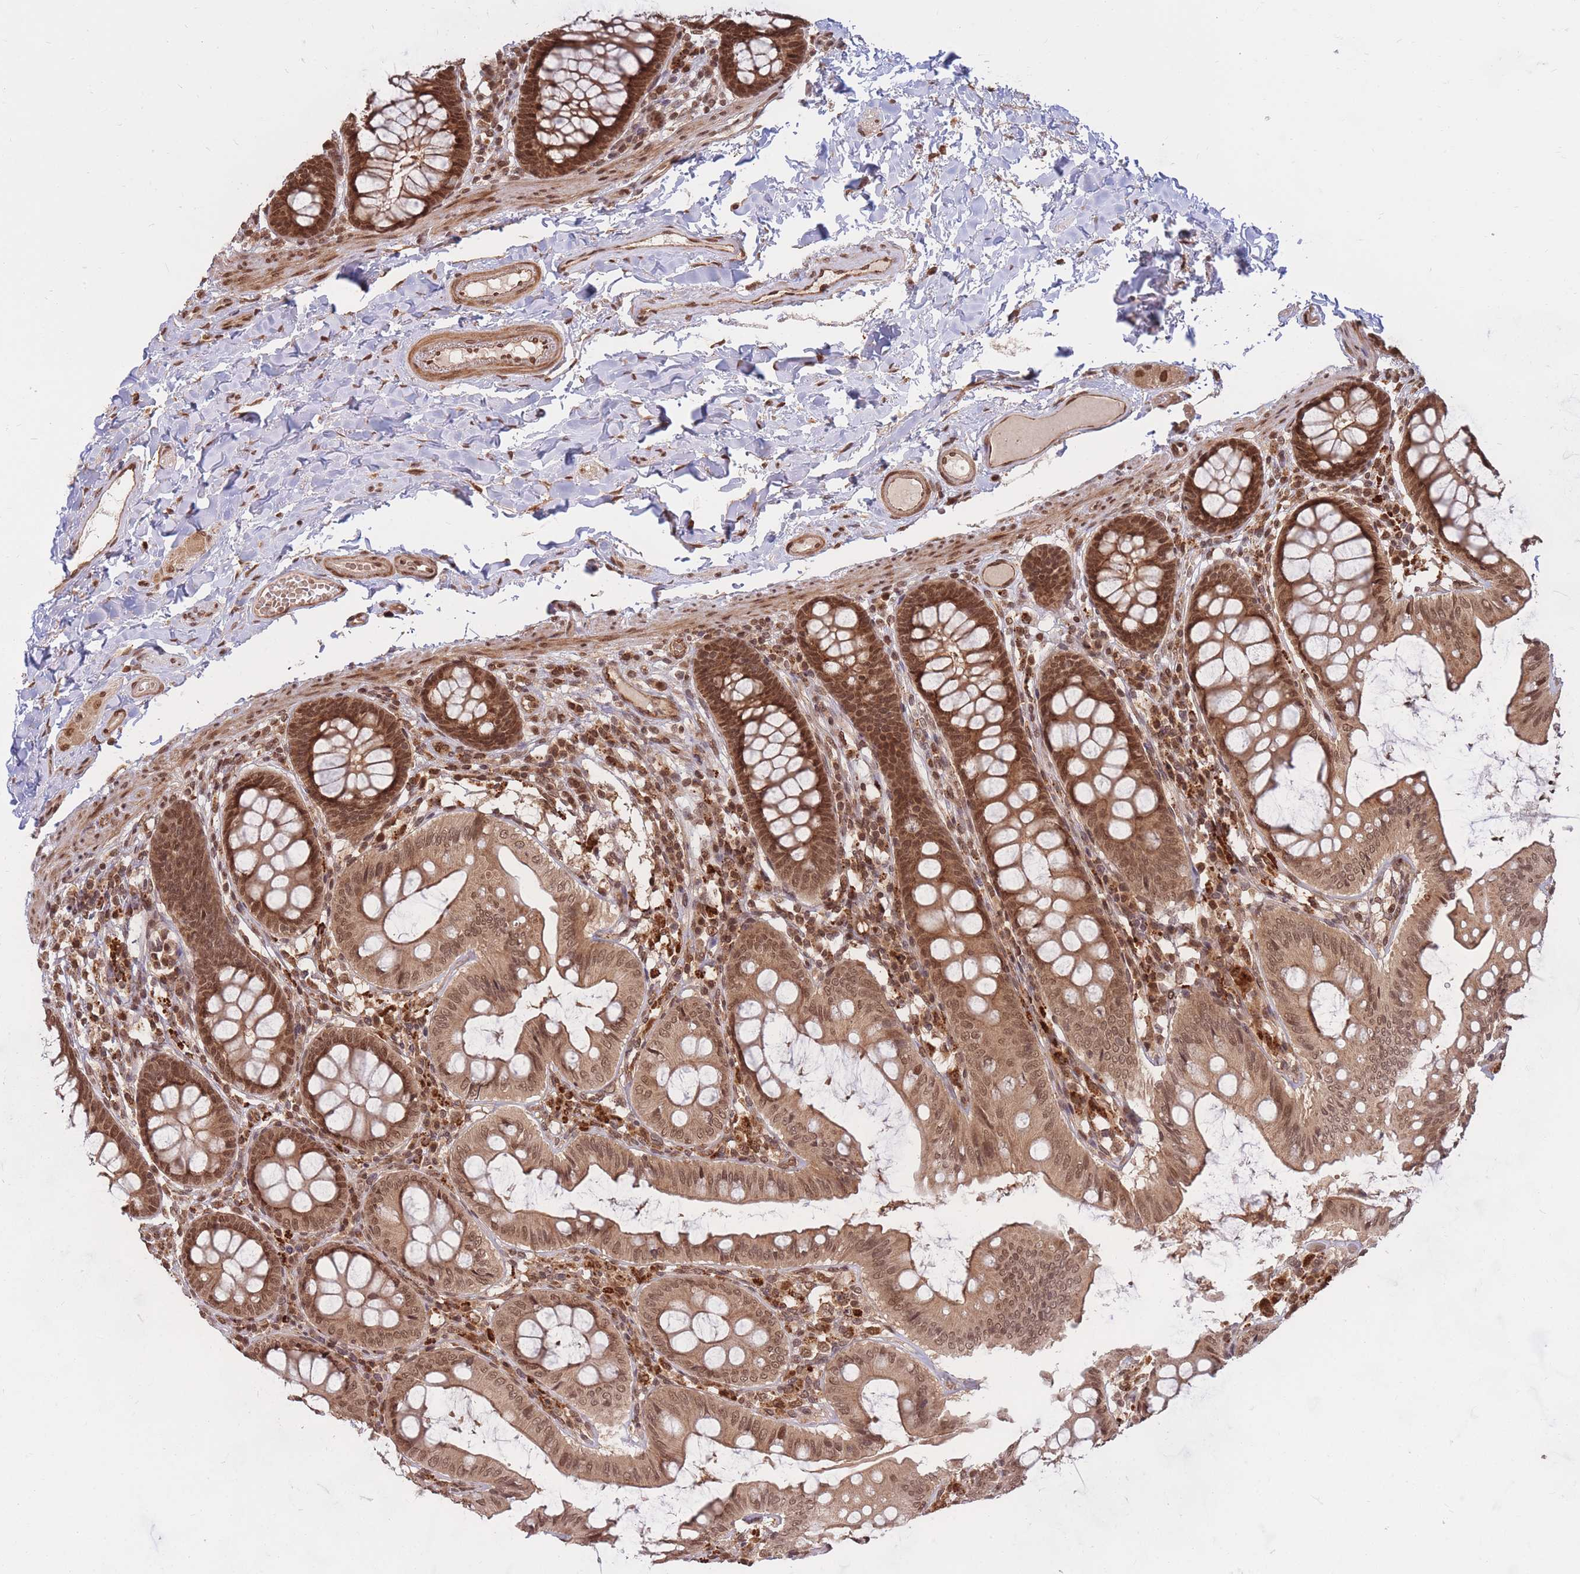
{"staining": {"intensity": "moderate", "quantity": ">75%", "location": "cytoplasmic/membranous,nuclear"}, "tissue": "colon", "cell_type": "Endothelial cells", "image_type": "normal", "snomed": [{"axis": "morphology", "description": "Normal tissue, NOS"}, {"axis": "topography", "description": "Colon"}], "caption": "This histopathology image exhibits immunohistochemistry (IHC) staining of benign colon, with medium moderate cytoplasmic/membranous,nuclear positivity in about >75% of endothelial cells.", "gene": "SRA1", "patient": {"sex": "male", "age": 84}}